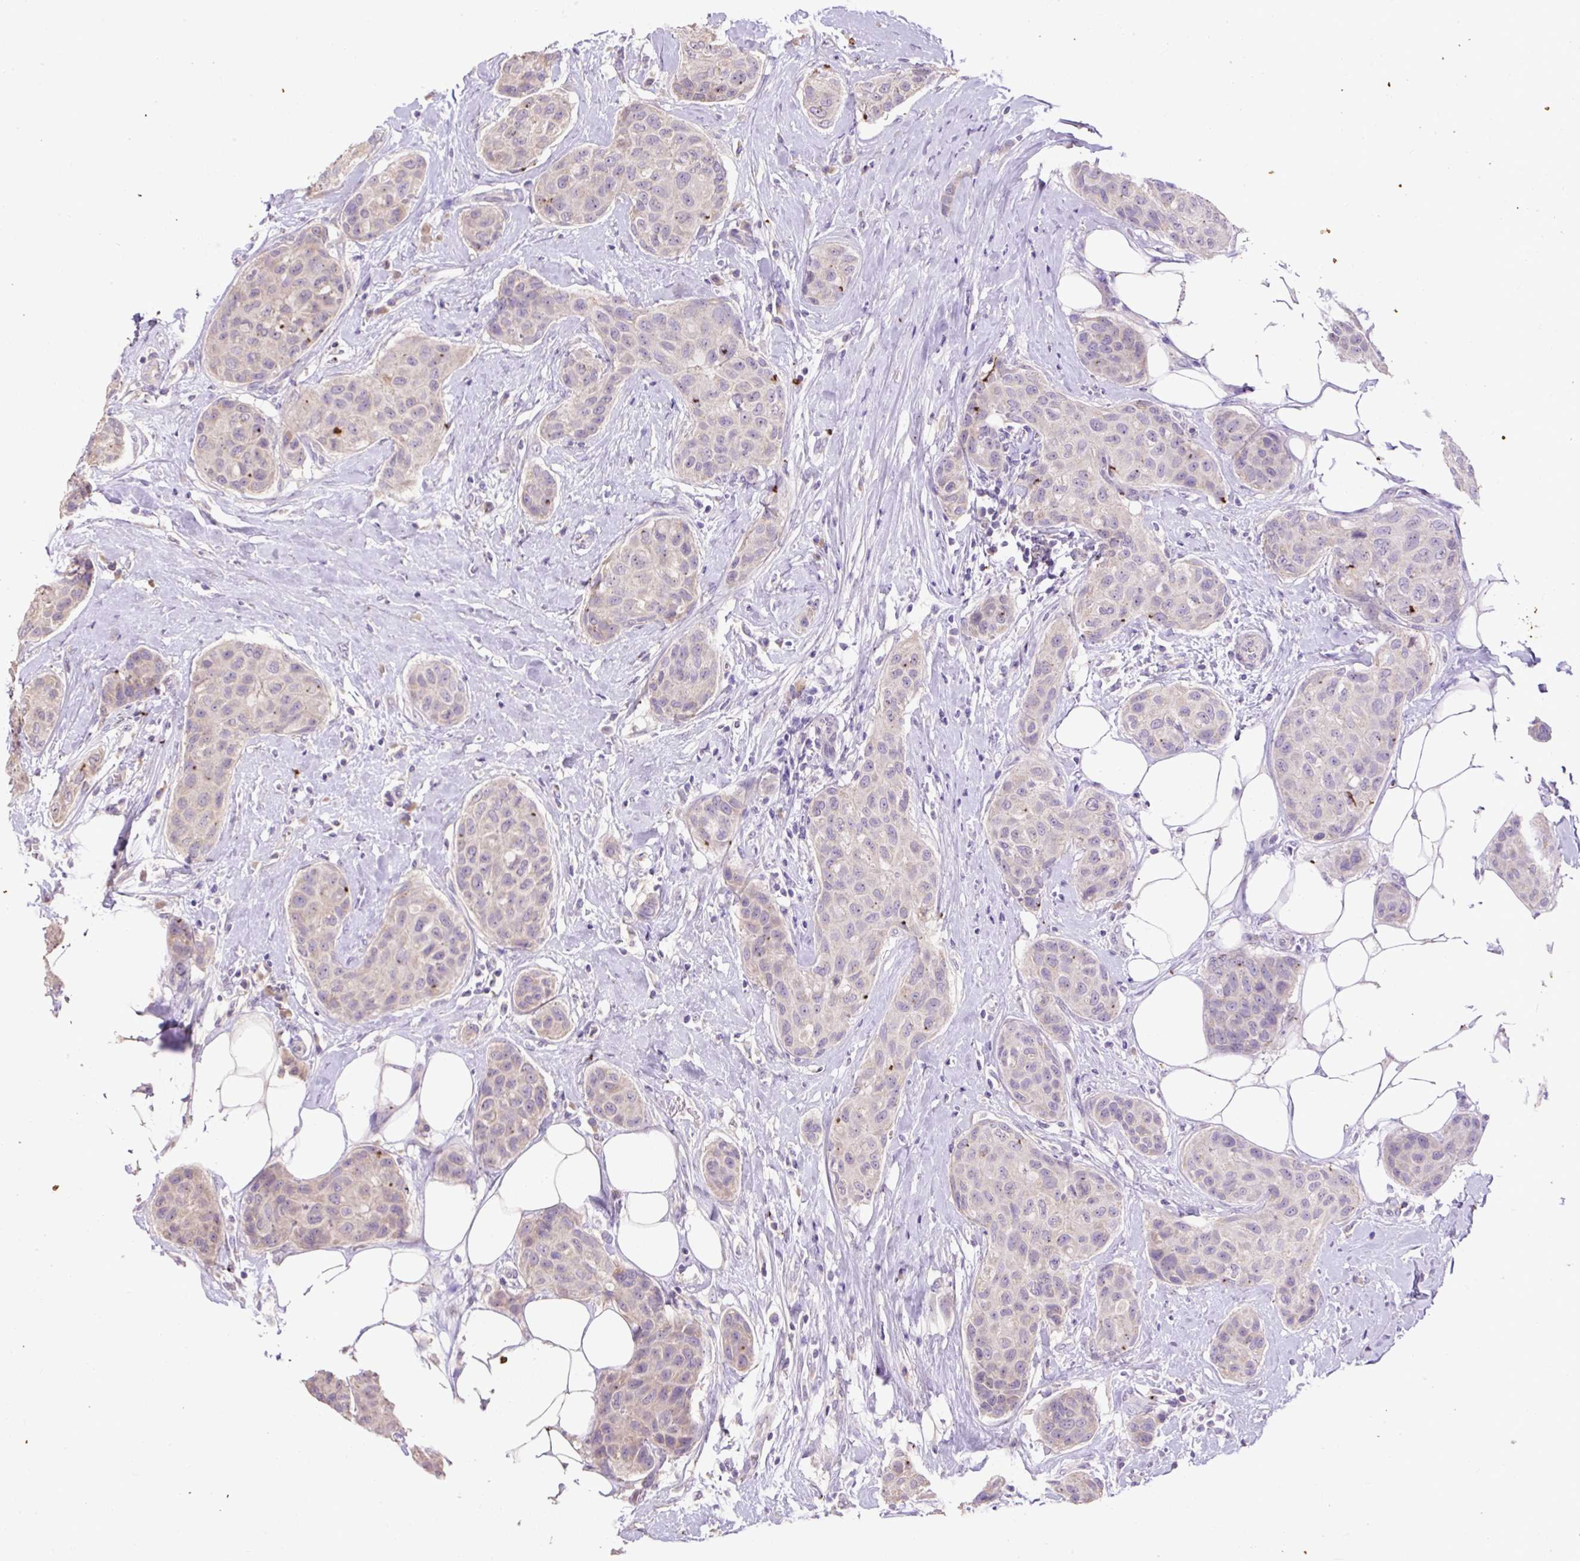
{"staining": {"intensity": "weak", "quantity": "25%-75%", "location": "cytoplasmic/membranous"}, "tissue": "breast cancer", "cell_type": "Tumor cells", "image_type": "cancer", "snomed": [{"axis": "morphology", "description": "Duct carcinoma"}, {"axis": "topography", "description": "Breast"}, {"axis": "topography", "description": "Lymph node"}], "caption": "About 25%-75% of tumor cells in human breast cancer (invasive ductal carcinoma) show weak cytoplasmic/membranous protein expression as visualized by brown immunohistochemical staining.", "gene": "LRTM2", "patient": {"sex": "female", "age": 80}}